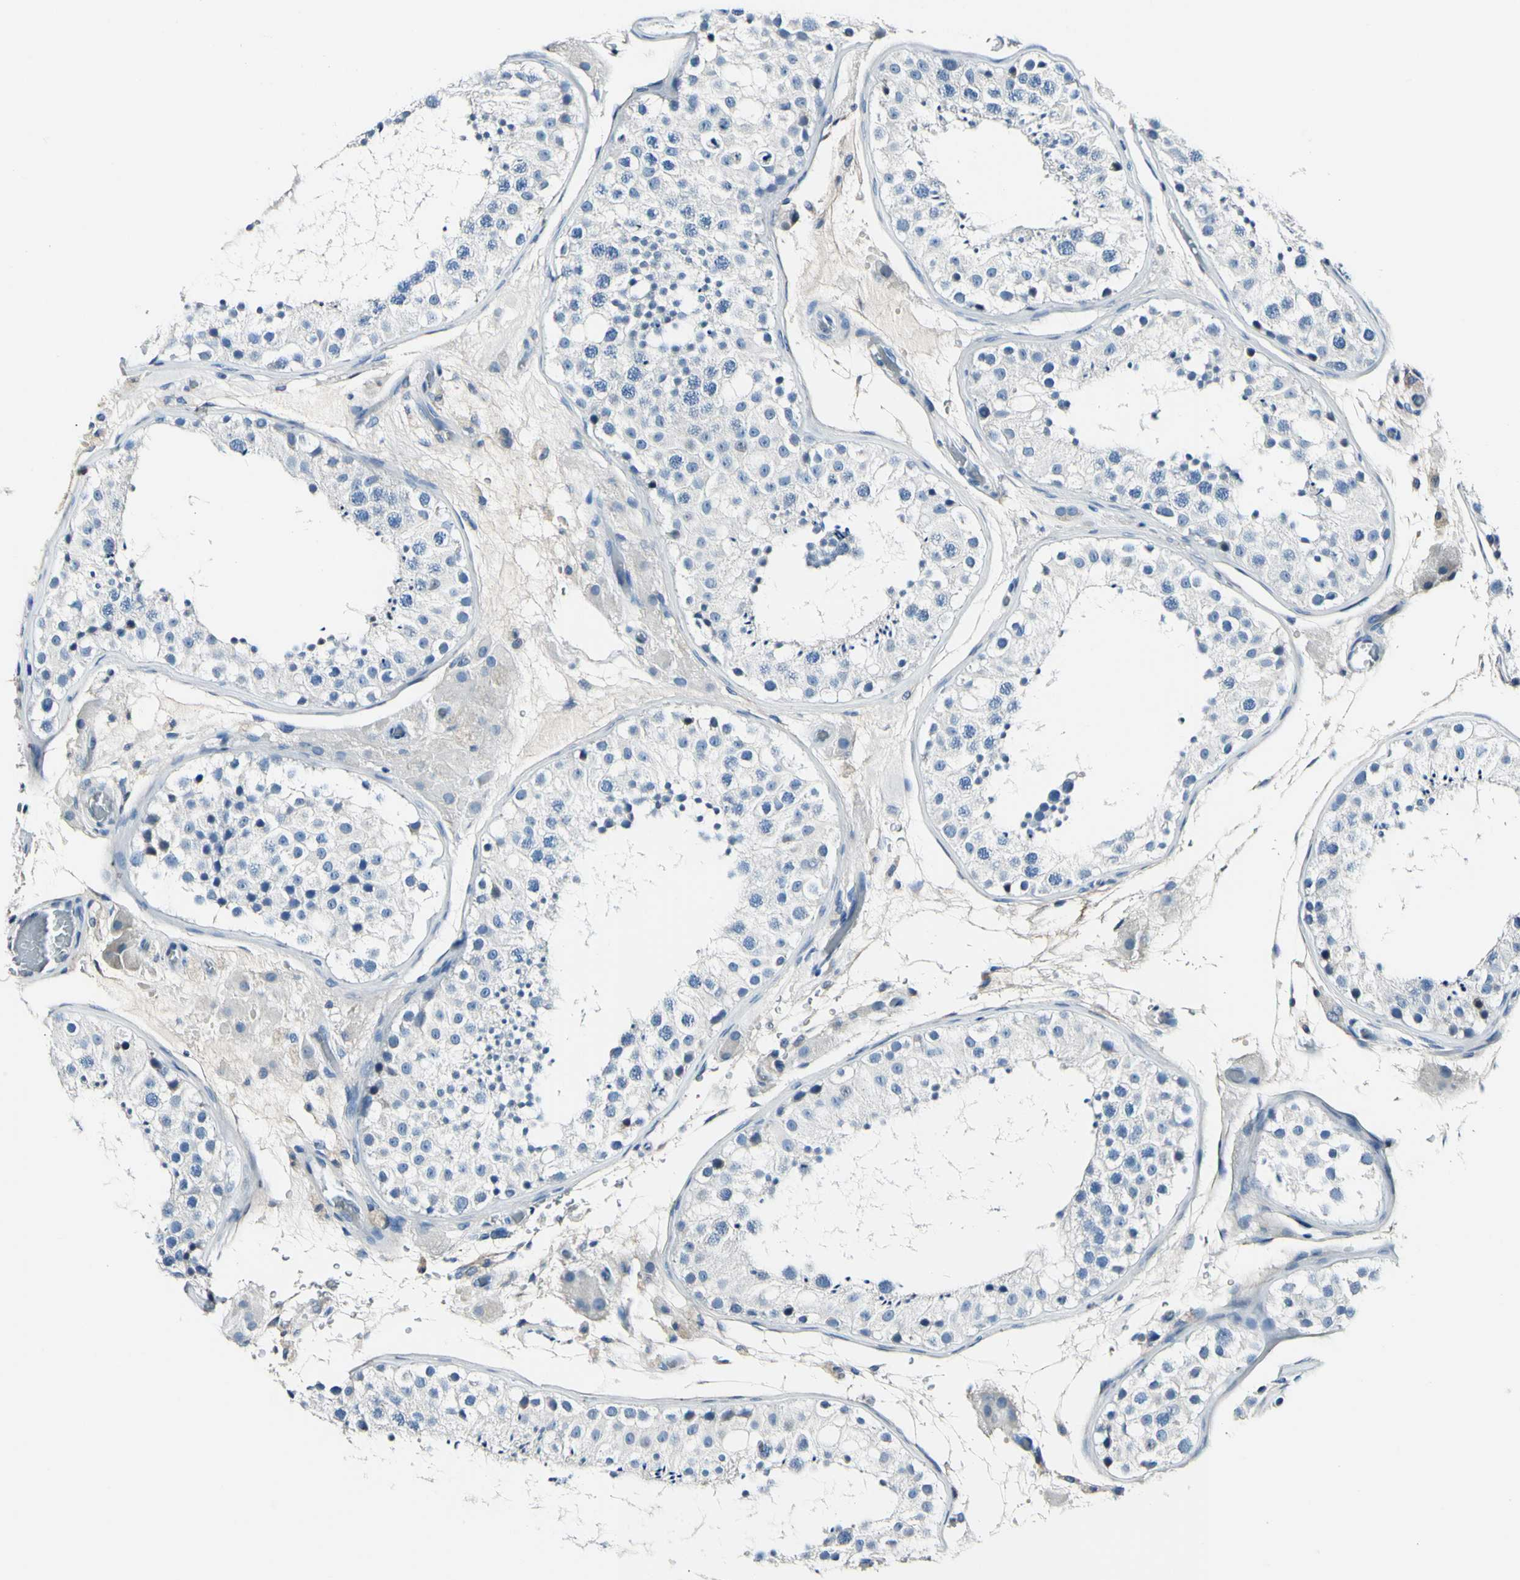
{"staining": {"intensity": "negative", "quantity": "none", "location": "none"}, "tissue": "testis", "cell_type": "Cells in seminiferous ducts", "image_type": "normal", "snomed": [{"axis": "morphology", "description": "Normal tissue, NOS"}, {"axis": "topography", "description": "Testis"}, {"axis": "topography", "description": "Epididymis"}], "caption": "Immunohistochemistry (IHC) histopathology image of normal testis stained for a protein (brown), which reveals no expression in cells in seminiferous ducts.", "gene": "COL6A3", "patient": {"sex": "male", "age": 26}}